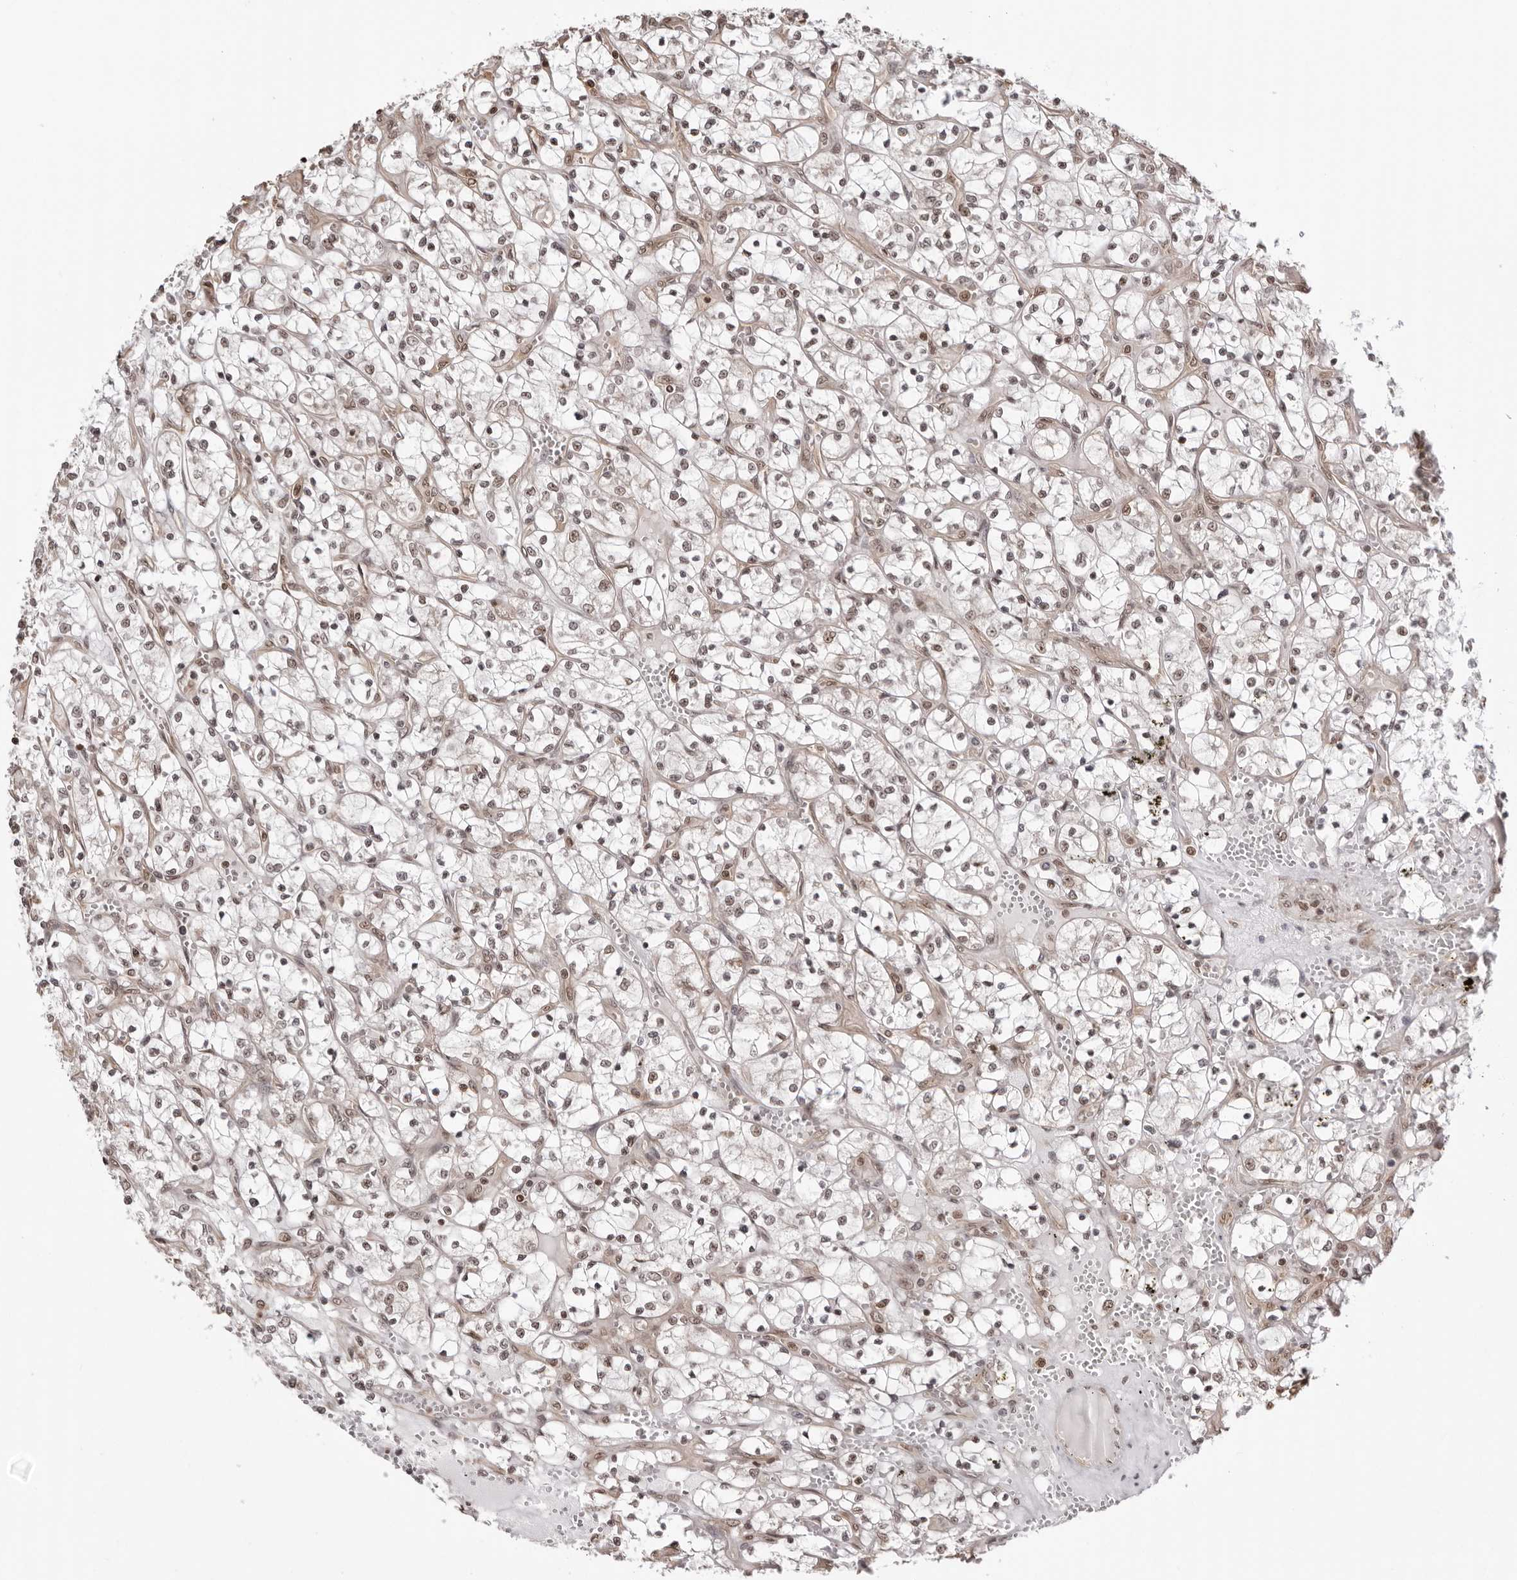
{"staining": {"intensity": "weak", "quantity": ">75%", "location": "nuclear"}, "tissue": "renal cancer", "cell_type": "Tumor cells", "image_type": "cancer", "snomed": [{"axis": "morphology", "description": "Adenocarcinoma, NOS"}, {"axis": "topography", "description": "Kidney"}], "caption": "Tumor cells show weak nuclear staining in about >75% of cells in adenocarcinoma (renal).", "gene": "SDE2", "patient": {"sex": "female", "age": 69}}